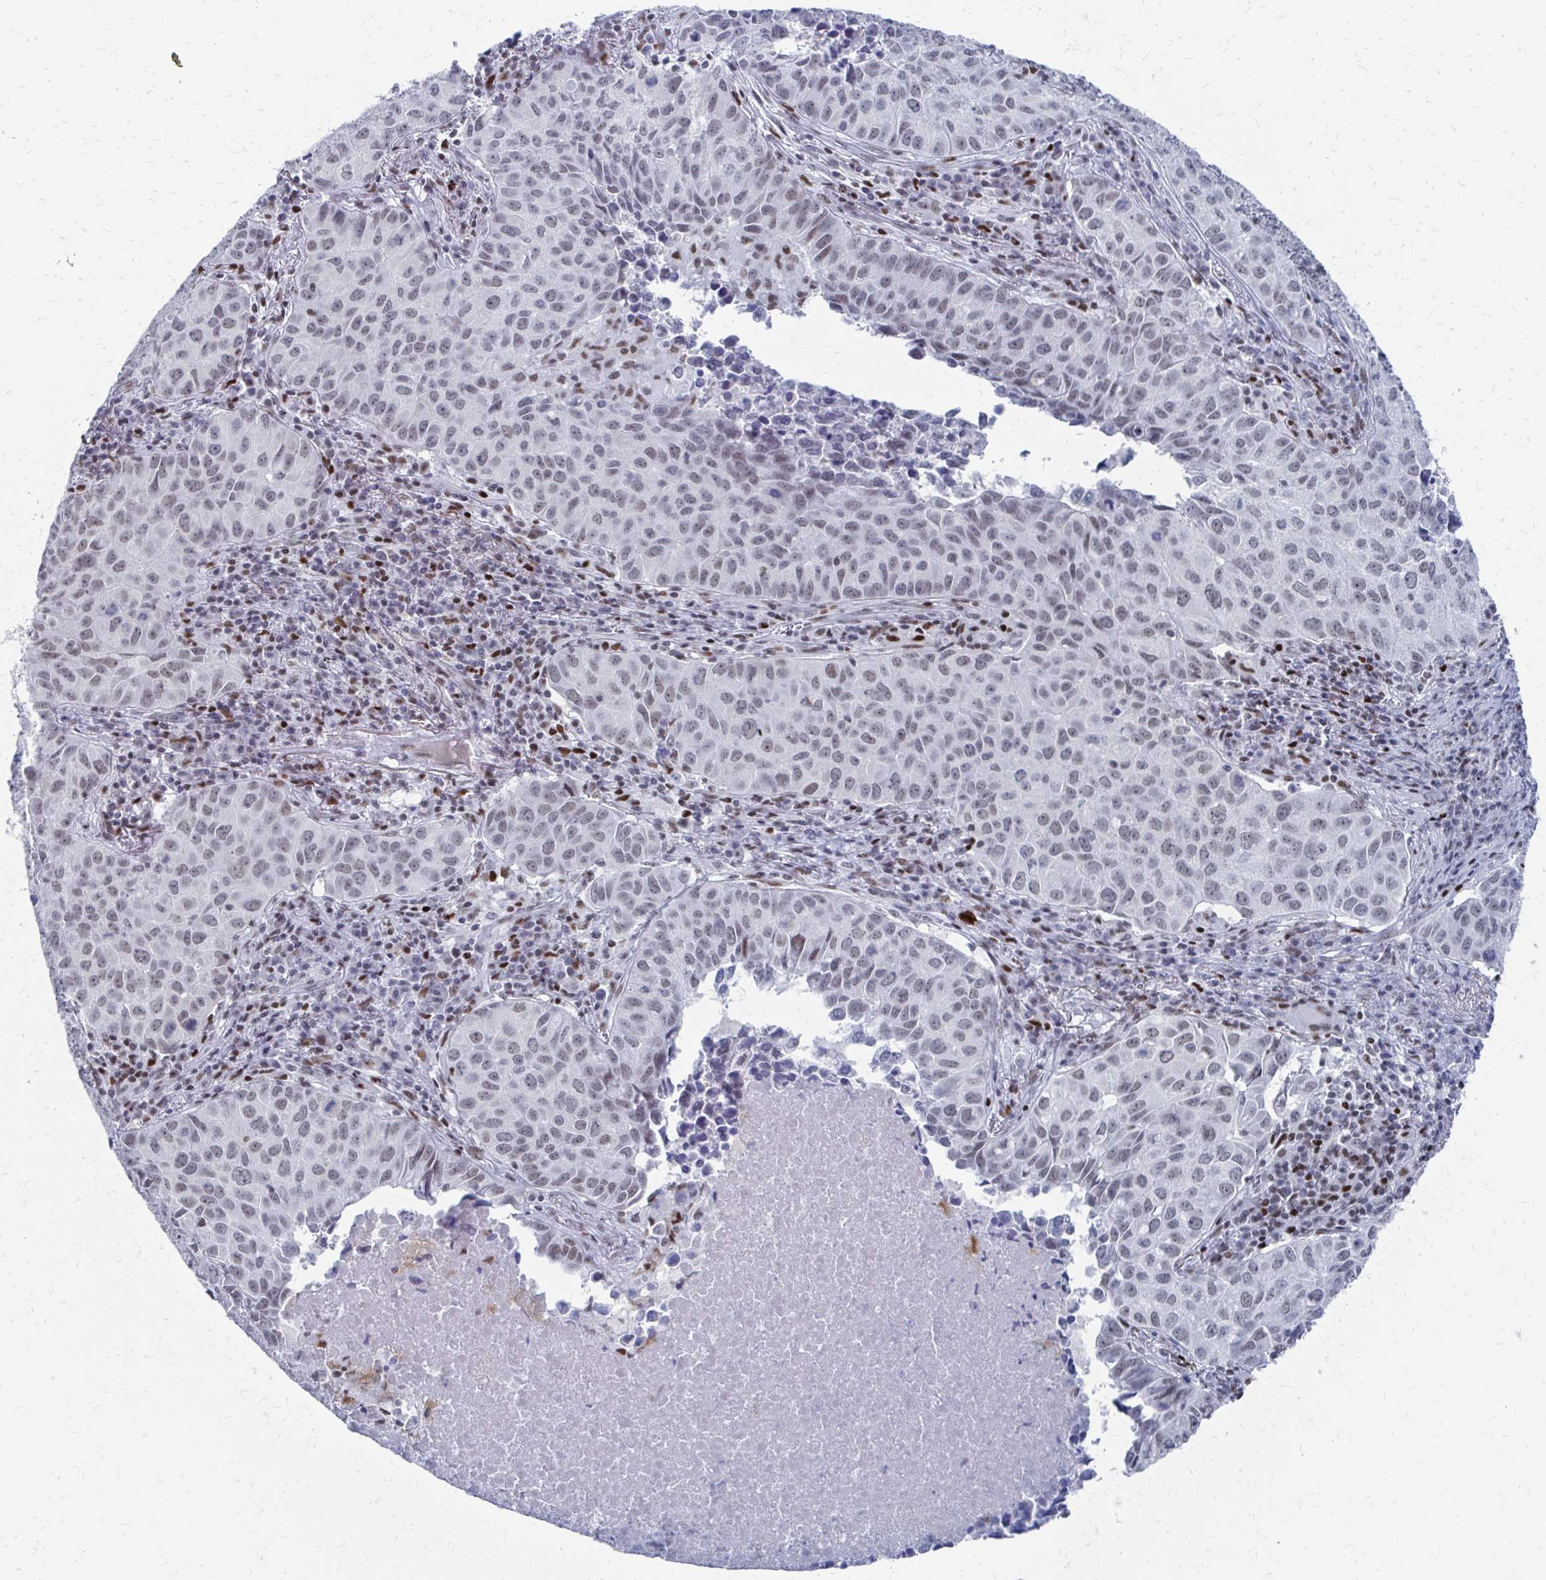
{"staining": {"intensity": "weak", "quantity": ">75%", "location": "nuclear"}, "tissue": "lung cancer", "cell_type": "Tumor cells", "image_type": "cancer", "snomed": [{"axis": "morphology", "description": "Adenocarcinoma, NOS"}, {"axis": "topography", "description": "Lung"}], "caption": "High-magnification brightfield microscopy of adenocarcinoma (lung) stained with DAB (brown) and counterstained with hematoxylin (blue). tumor cells exhibit weak nuclear staining is appreciated in approximately>75% of cells.", "gene": "CDIN1", "patient": {"sex": "female", "age": 50}}